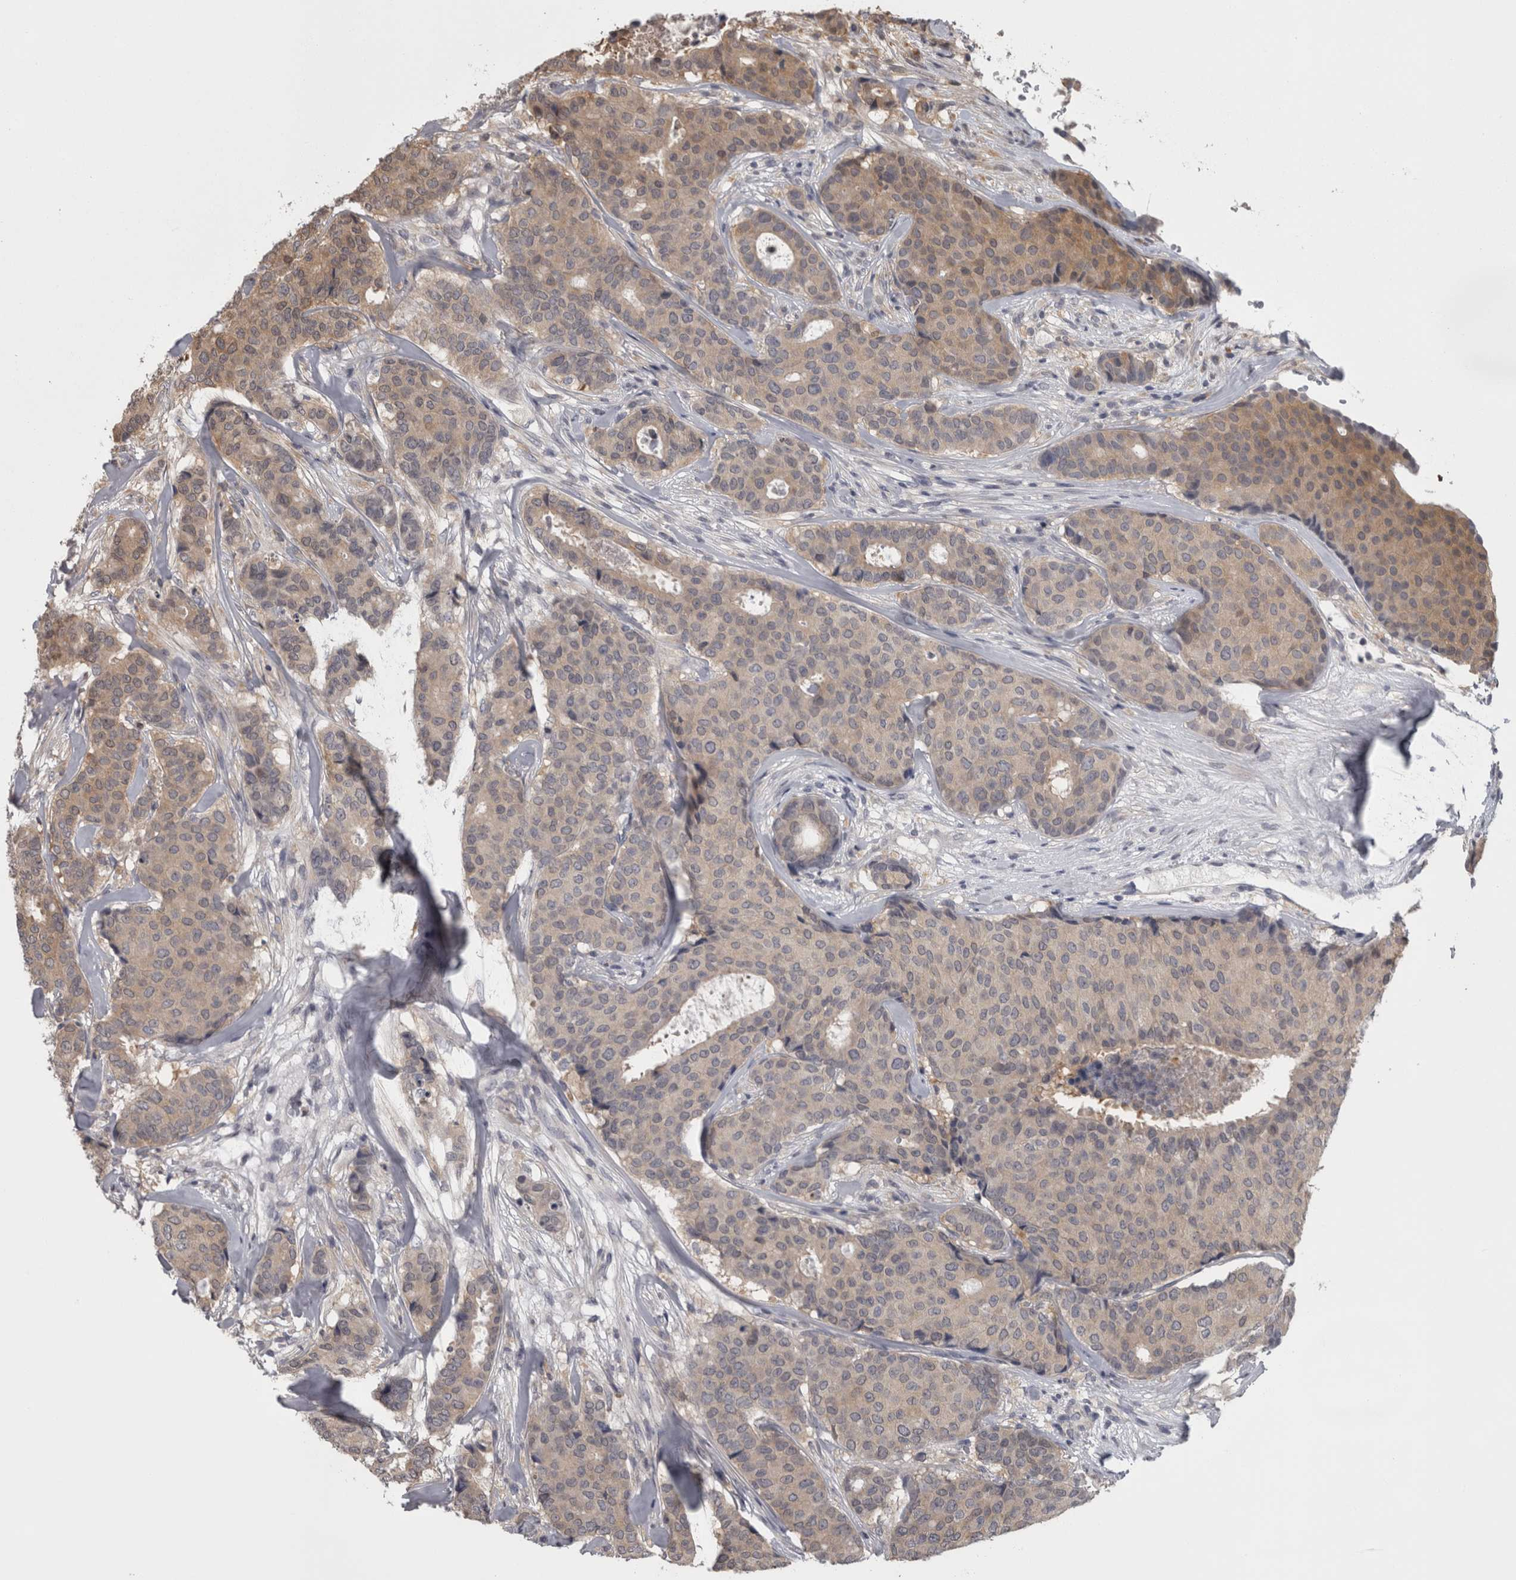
{"staining": {"intensity": "moderate", "quantity": "25%-75%", "location": "cytoplasmic/membranous"}, "tissue": "breast cancer", "cell_type": "Tumor cells", "image_type": "cancer", "snomed": [{"axis": "morphology", "description": "Duct carcinoma"}, {"axis": "topography", "description": "Breast"}], "caption": "Human infiltrating ductal carcinoma (breast) stained with a protein marker shows moderate staining in tumor cells.", "gene": "APRT", "patient": {"sex": "female", "age": 75}}